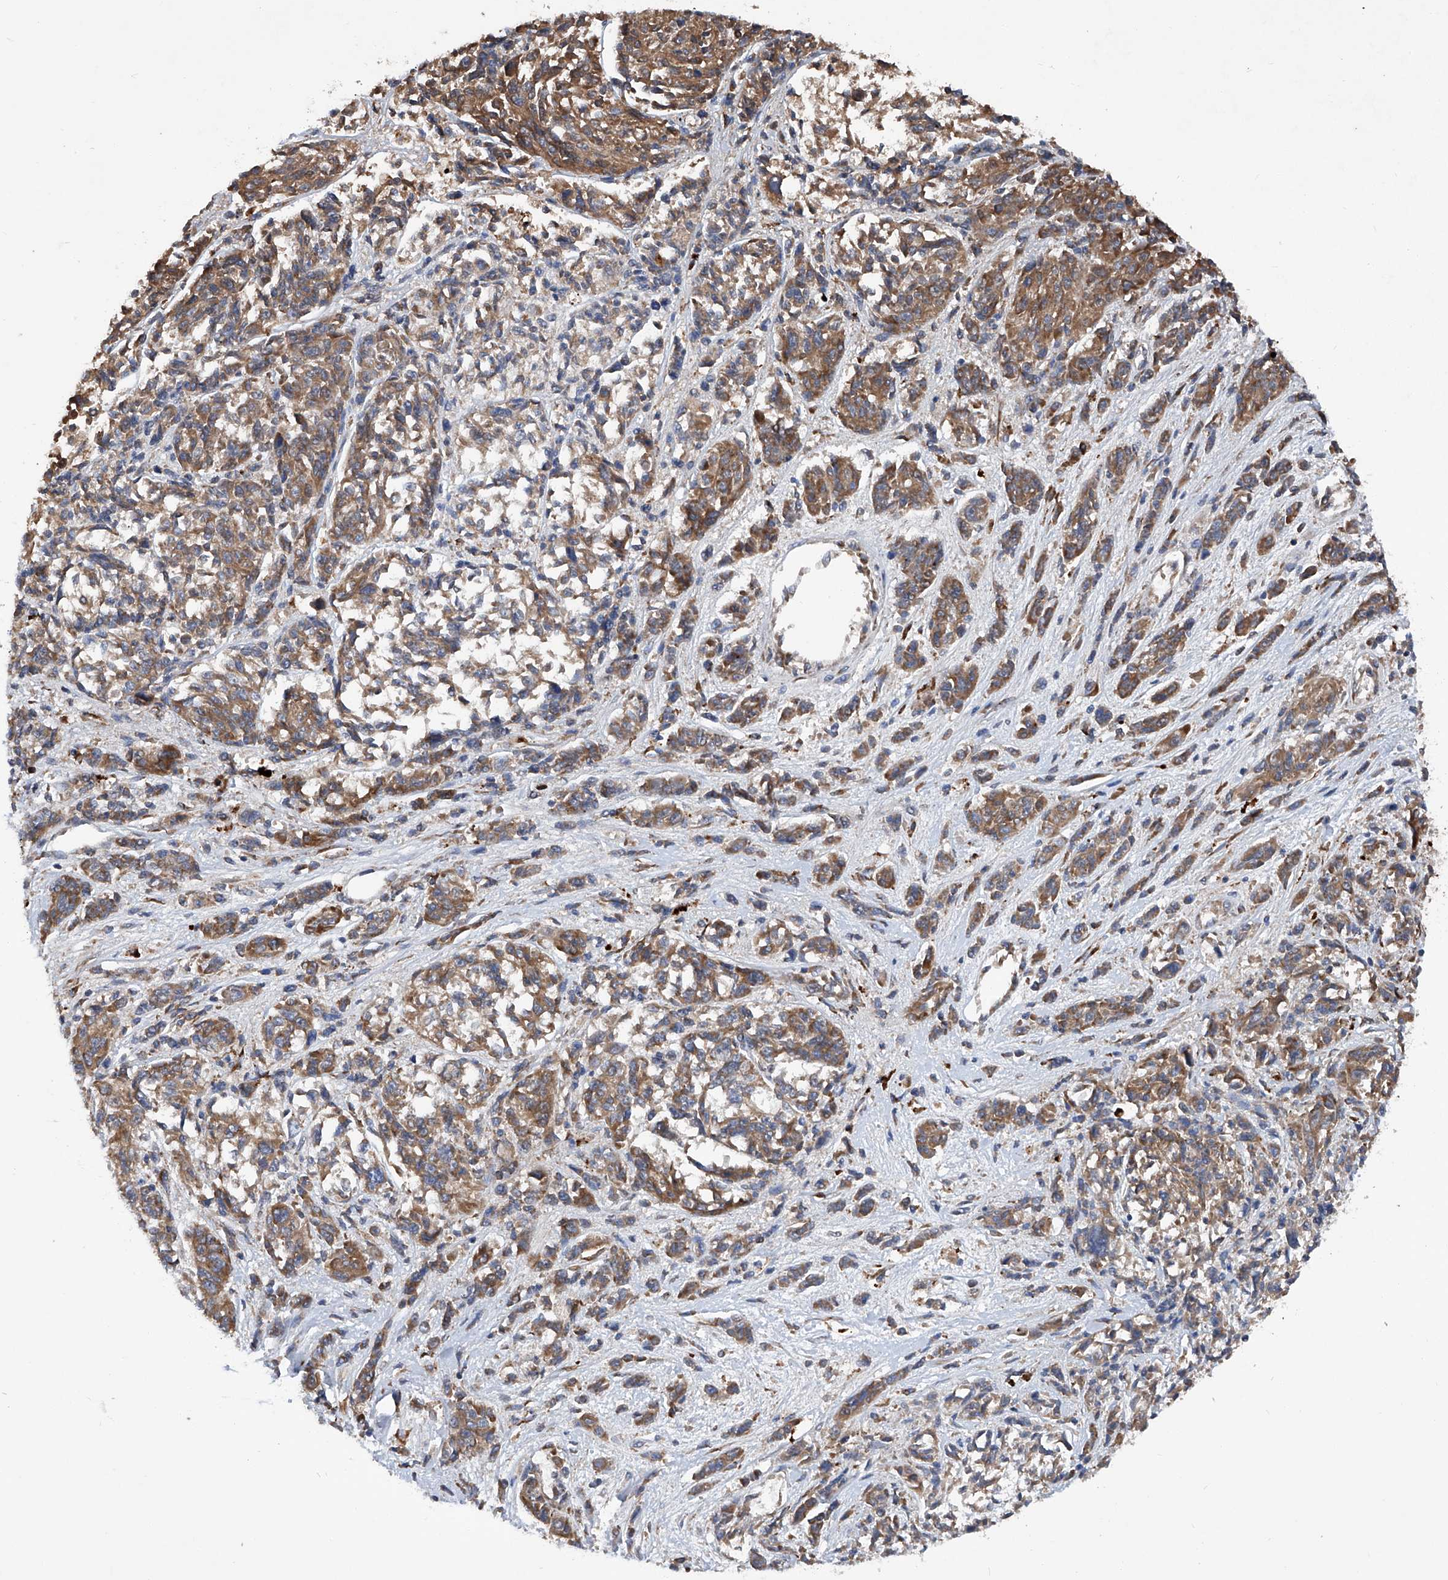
{"staining": {"intensity": "moderate", "quantity": ">75%", "location": "cytoplasmic/membranous"}, "tissue": "melanoma", "cell_type": "Tumor cells", "image_type": "cancer", "snomed": [{"axis": "morphology", "description": "Malignant melanoma, NOS"}, {"axis": "topography", "description": "Skin"}], "caption": "Protein expression analysis of human melanoma reveals moderate cytoplasmic/membranous staining in approximately >75% of tumor cells.", "gene": "ASCC3", "patient": {"sex": "male", "age": 53}}